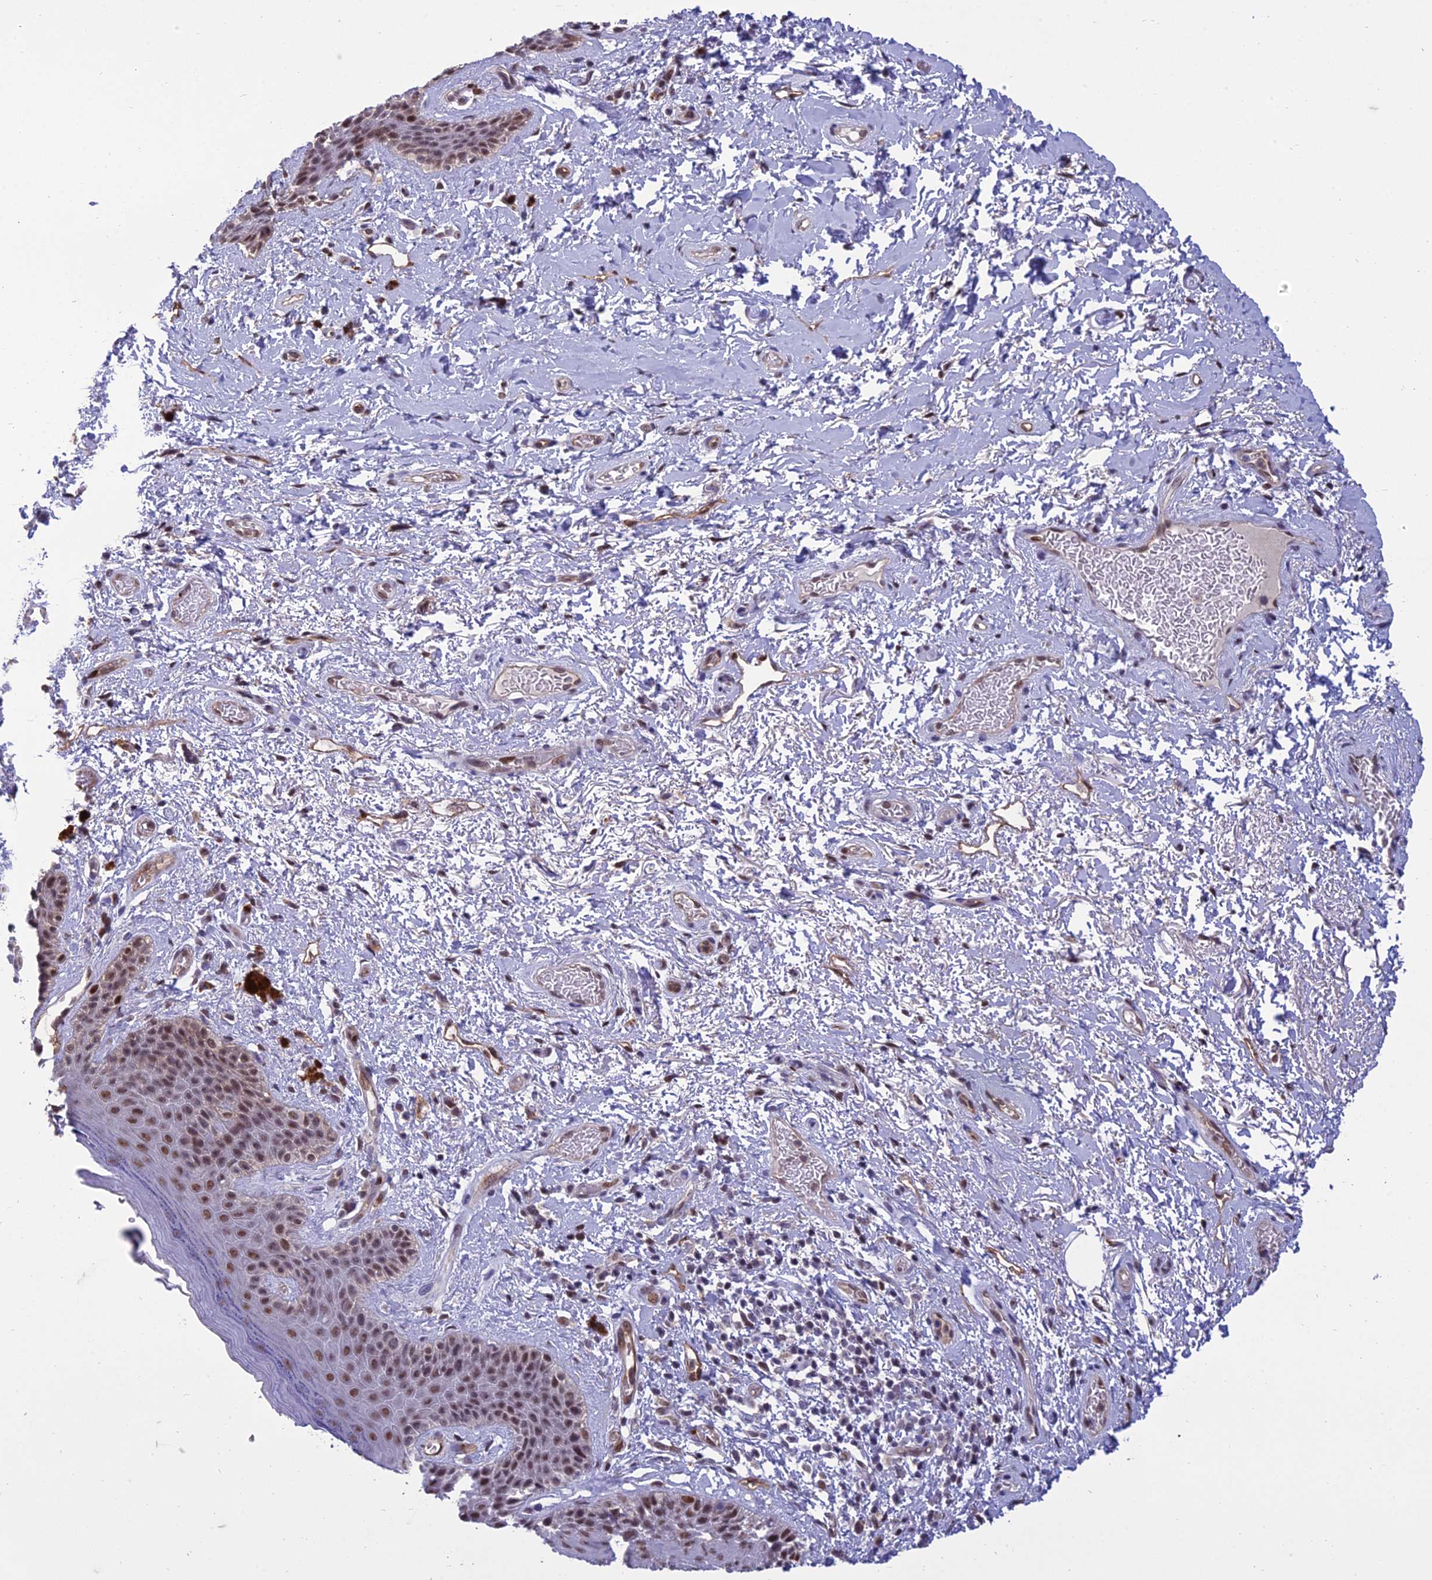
{"staining": {"intensity": "moderate", "quantity": ">75%", "location": "nuclear"}, "tissue": "skin", "cell_type": "Epidermal cells", "image_type": "normal", "snomed": [{"axis": "morphology", "description": "Normal tissue, NOS"}, {"axis": "topography", "description": "Anal"}], "caption": "Skin stained with a brown dye demonstrates moderate nuclear positive staining in about >75% of epidermal cells.", "gene": "RANBP3", "patient": {"sex": "female", "age": 46}}